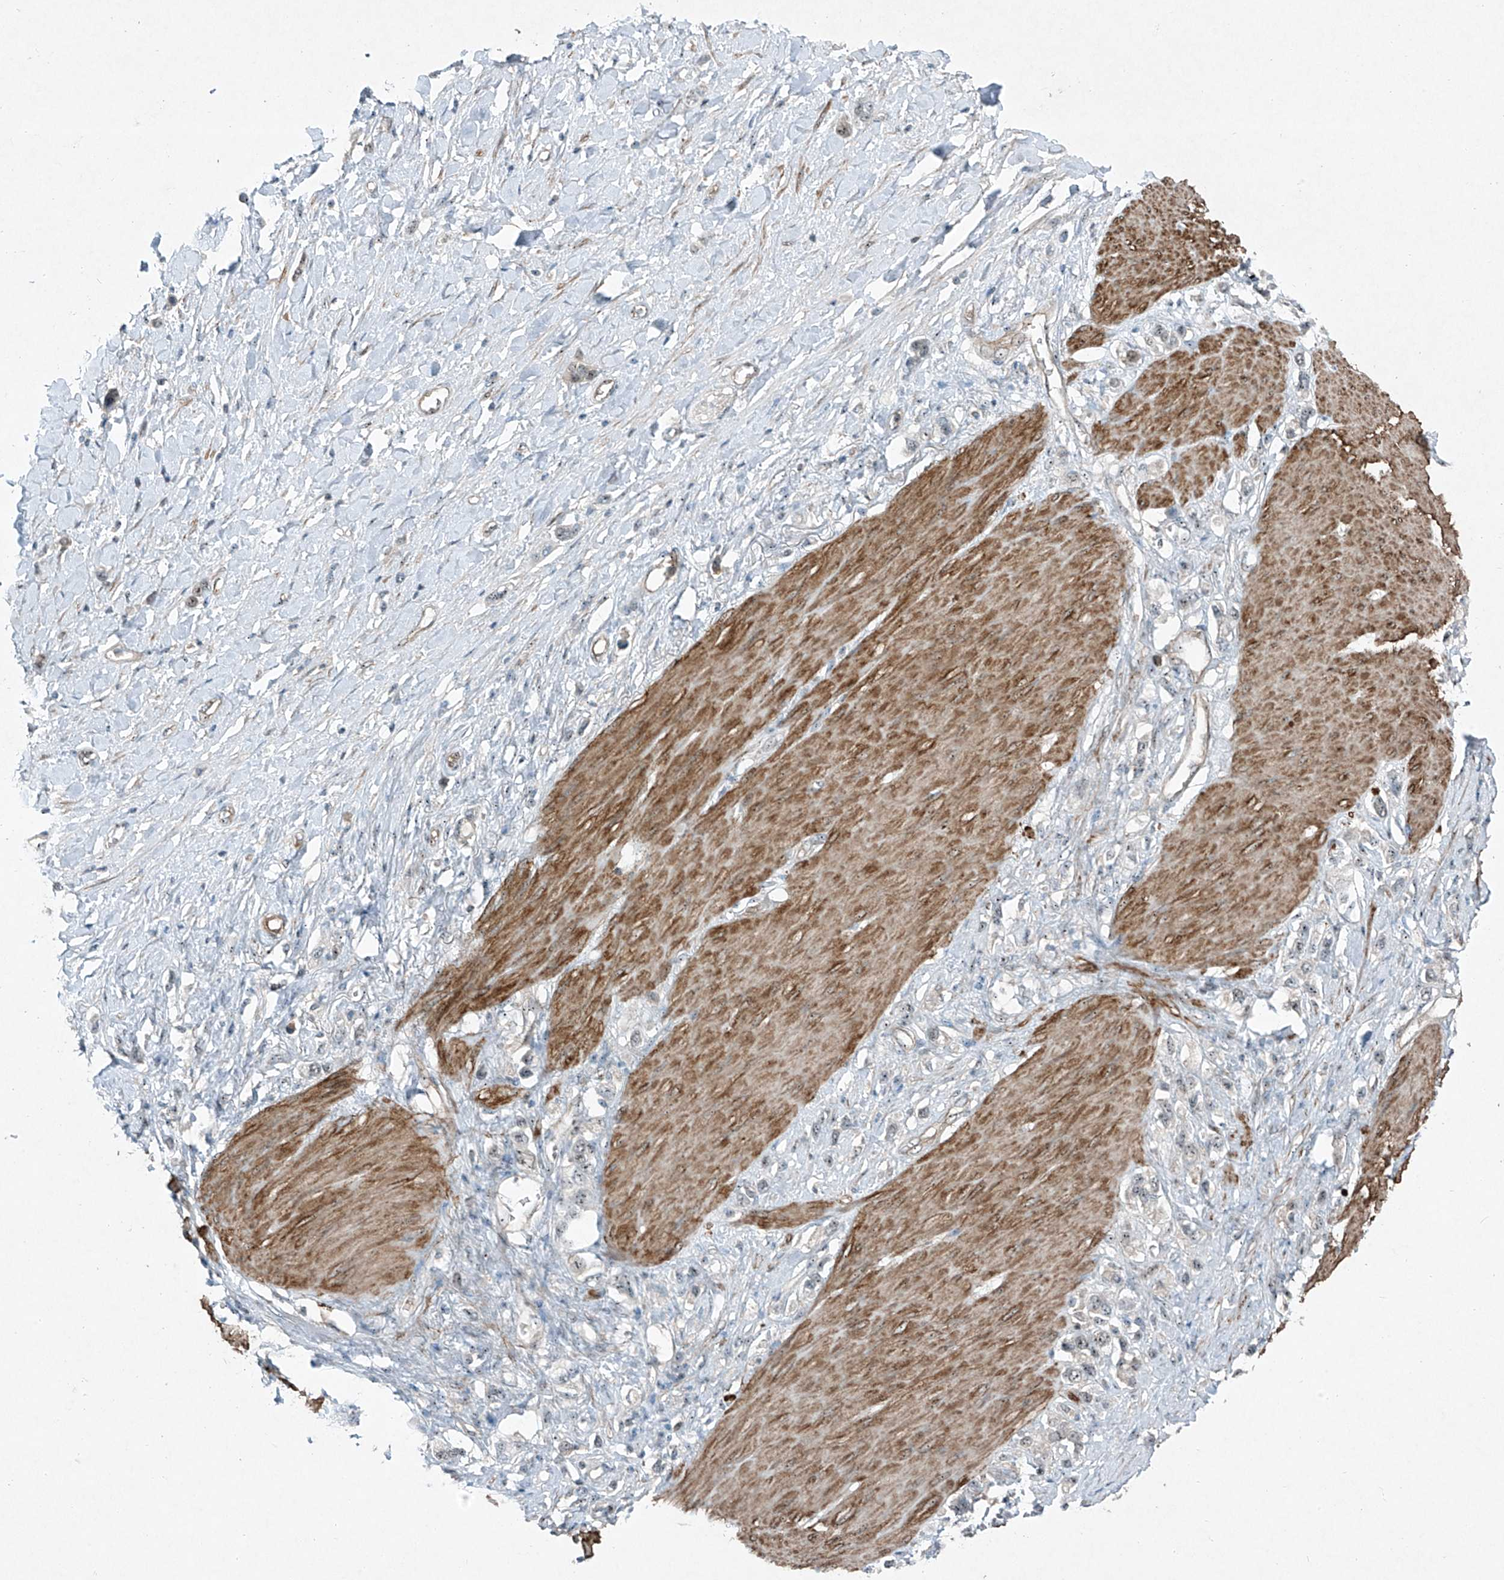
{"staining": {"intensity": "weak", "quantity": "25%-75%", "location": "nuclear"}, "tissue": "stomach cancer", "cell_type": "Tumor cells", "image_type": "cancer", "snomed": [{"axis": "morphology", "description": "Normal tissue, NOS"}, {"axis": "morphology", "description": "Adenocarcinoma, NOS"}, {"axis": "topography", "description": "Stomach, upper"}, {"axis": "topography", "description": "Stomach"}], "caption": "Immunohistochemistry (IHC) (DAB (3,3'-diaminobenzidine)) staining of human stomach cancer shows weak nuclear protein positivity in about 25%-75% of tumor cells.", "gene": "PPCS", "patient": {"sex": "female", "age": 65}}